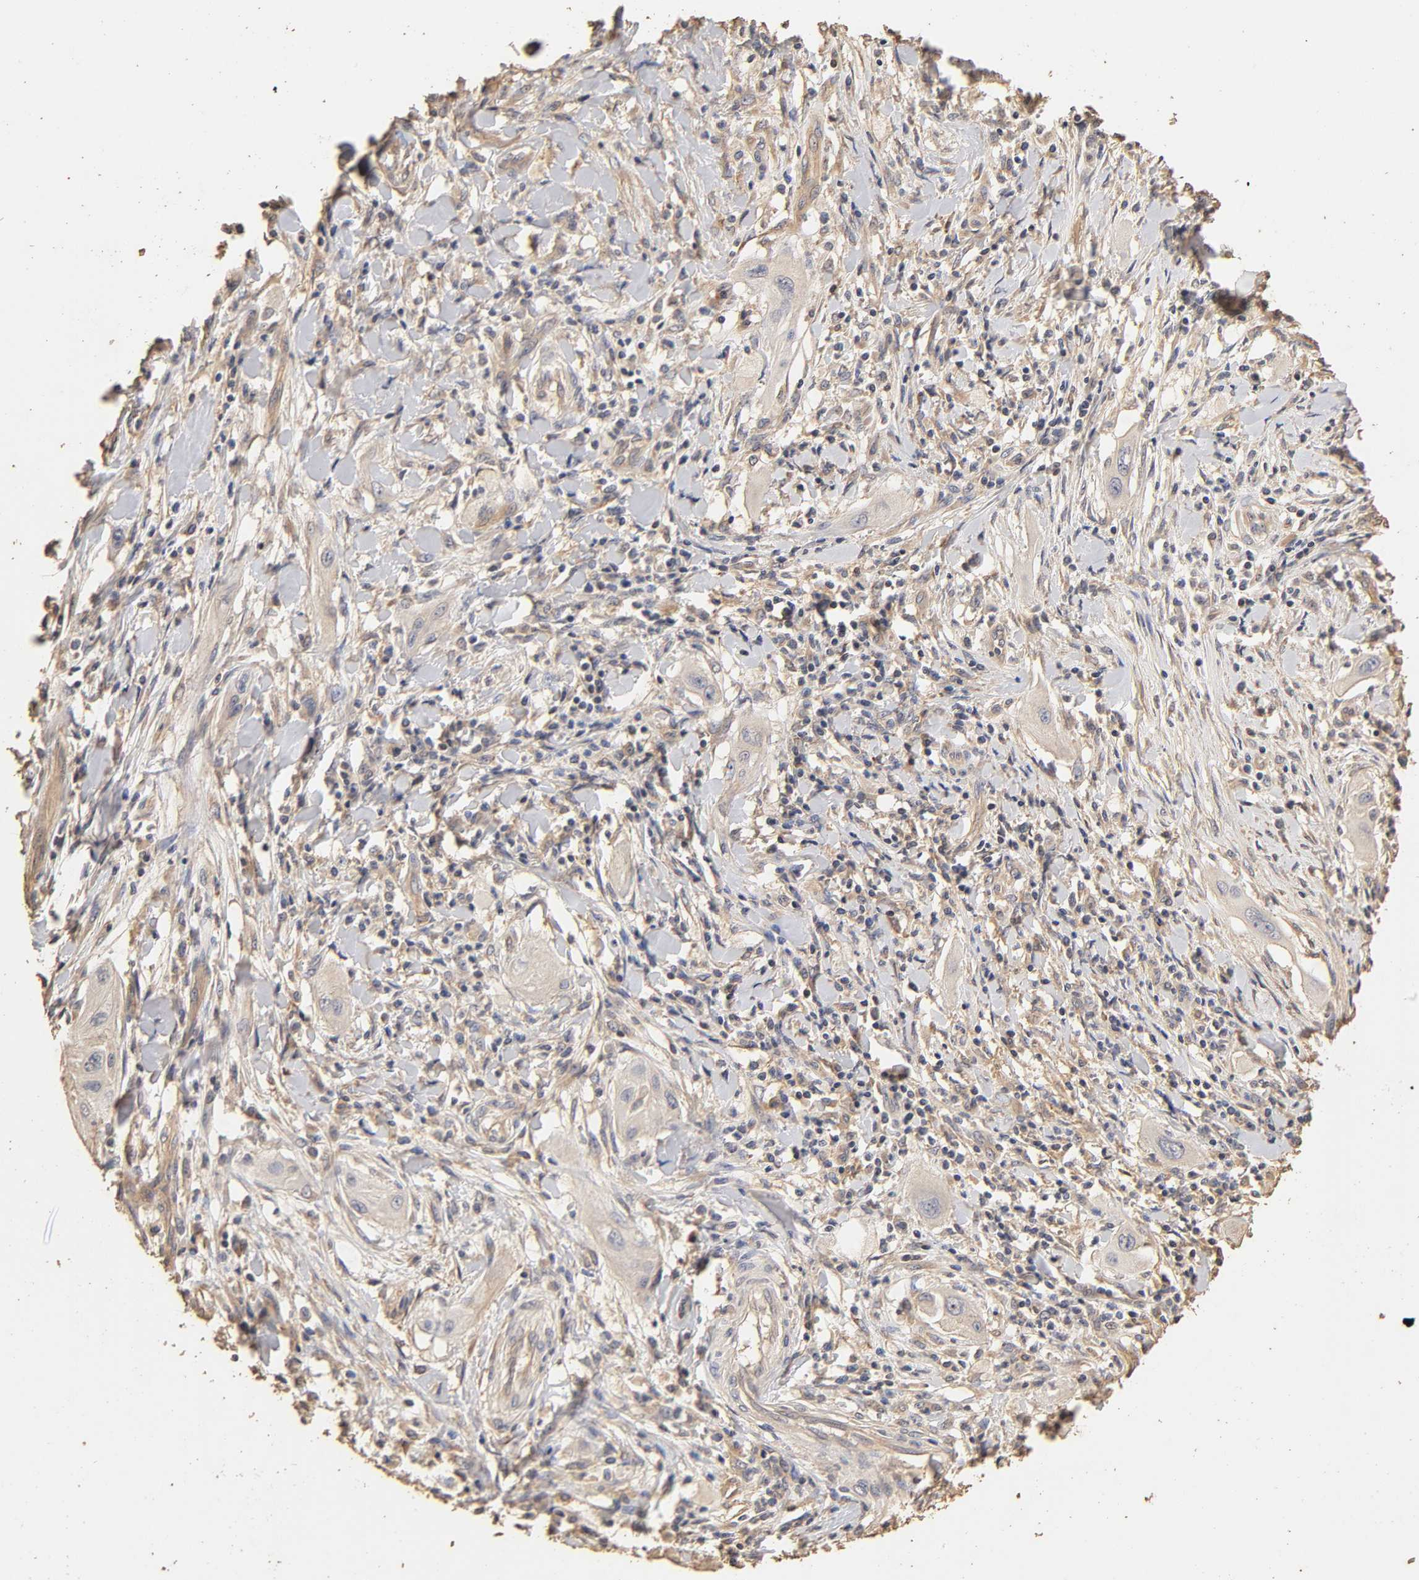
{"staining": {"intensity": "negative", "quantity": "none", "location": "none"}, "tissue": "lung cancer", "cell_type": "Tumor cells", "image_type": "cancer", "snomed": [{"axis": "morphology", "description": "Squamous cell carcinoma, NOS"}, {"axis": "topography", "description": "Lung"}], "caption": "Immunohistochemistry (IHC) image of lung cancer (squamous cell carcinoma) stained for a protein (brown), which shows no staining in tumor cells. Nuclei are stained in blue.", "gene": "VSIG4", "patient": {"sex": "female", "age": 47}}